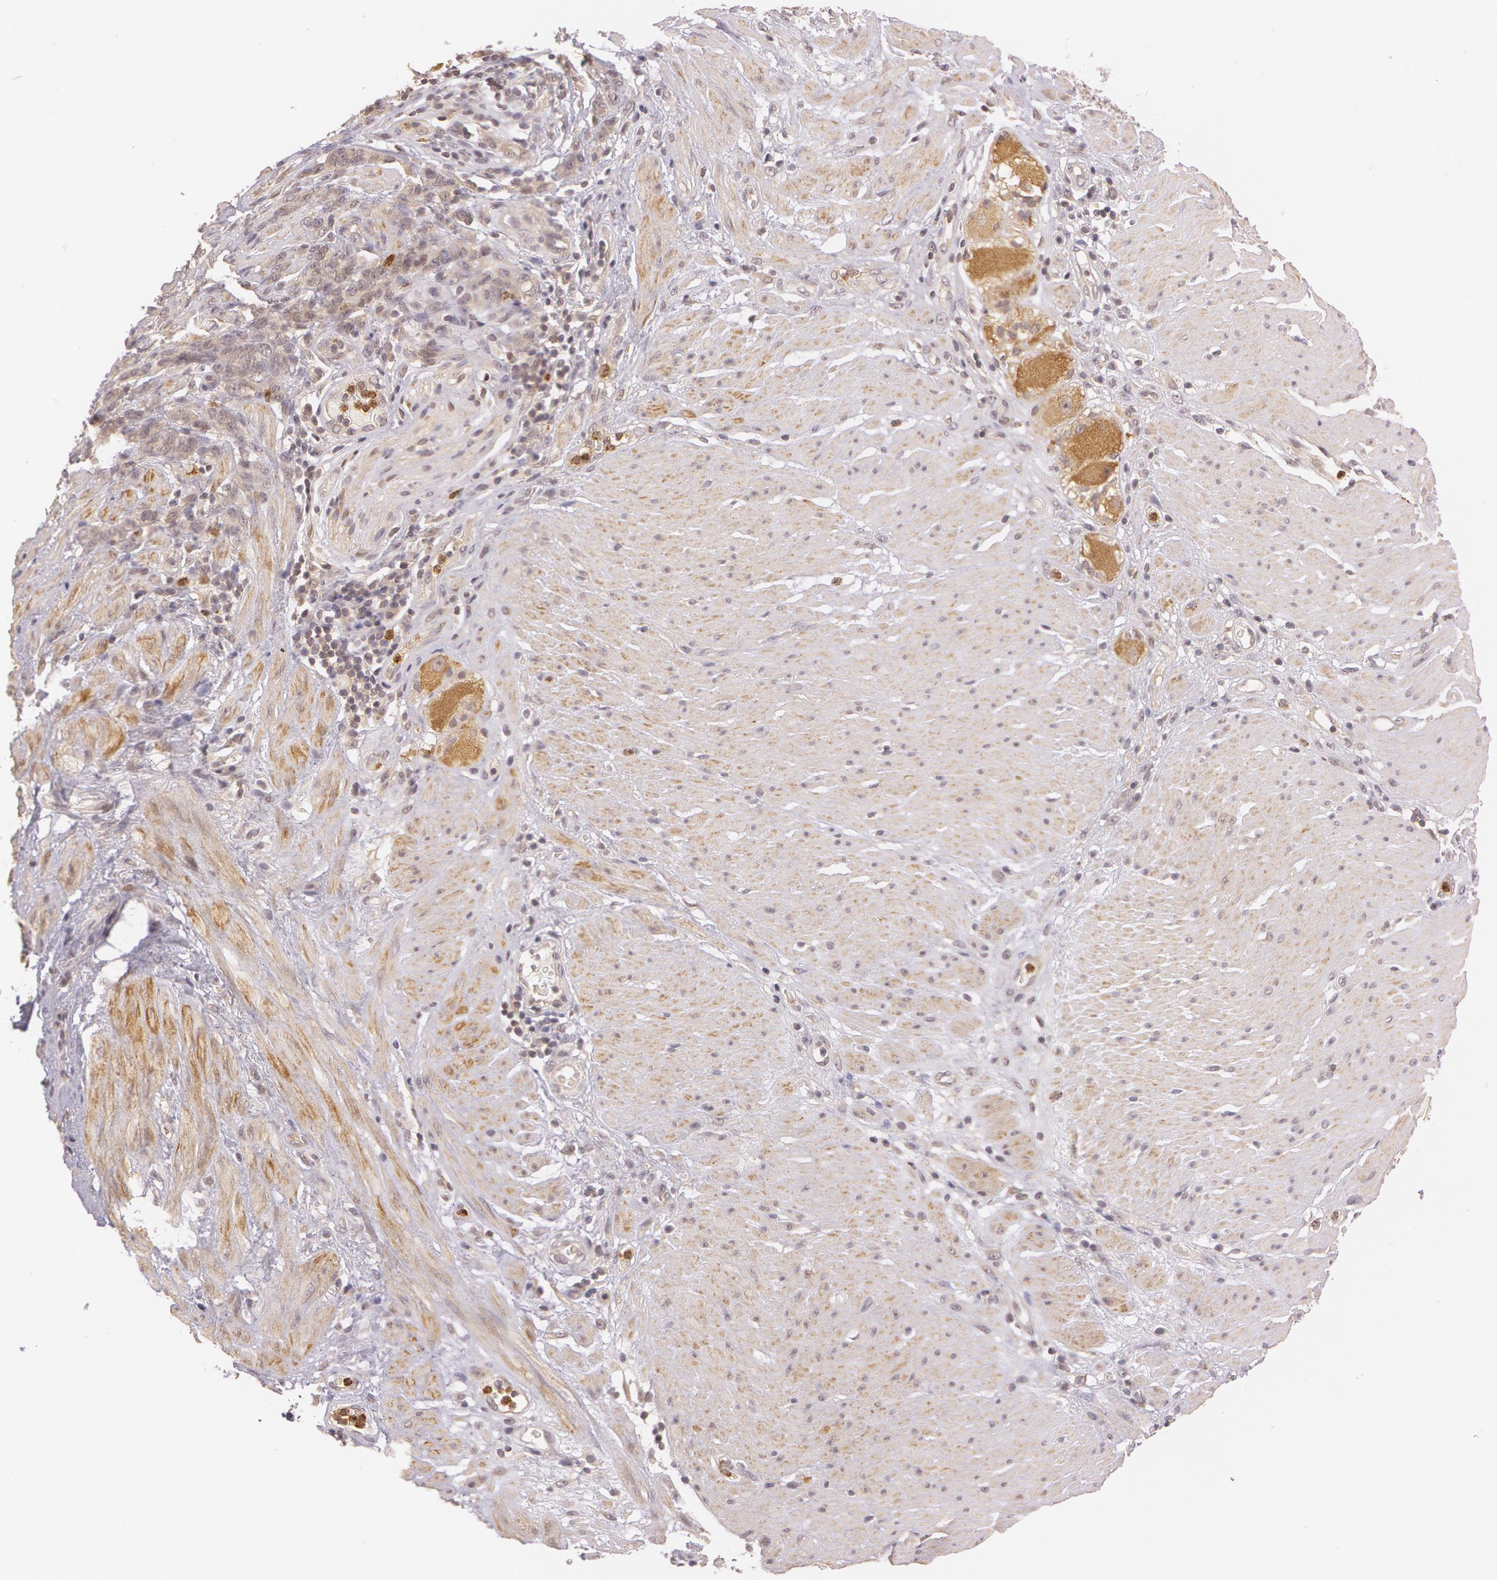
{"staining": {"intensity": "weak", "quantity": ">75%", "location": "cytoplasmic/membranous"}, "tissue": "stomach cancer", "cell_type": "Tumor cells", "image_type": "cancer", "snomed": [{"axis": "morphology", "description": "Adenocarcinoma, NOS"}, {"axis": "topography", "description": "Stomach, lower"}], "caption": "Adenocarcinoma (stomach) was stained to show a protein in brown. There is low levels of weak cytoplasmic/membranous expression in about >75% of tumor cells.", "gene": "ATG2B", "patient": {"sex": "male", "age": 88}}